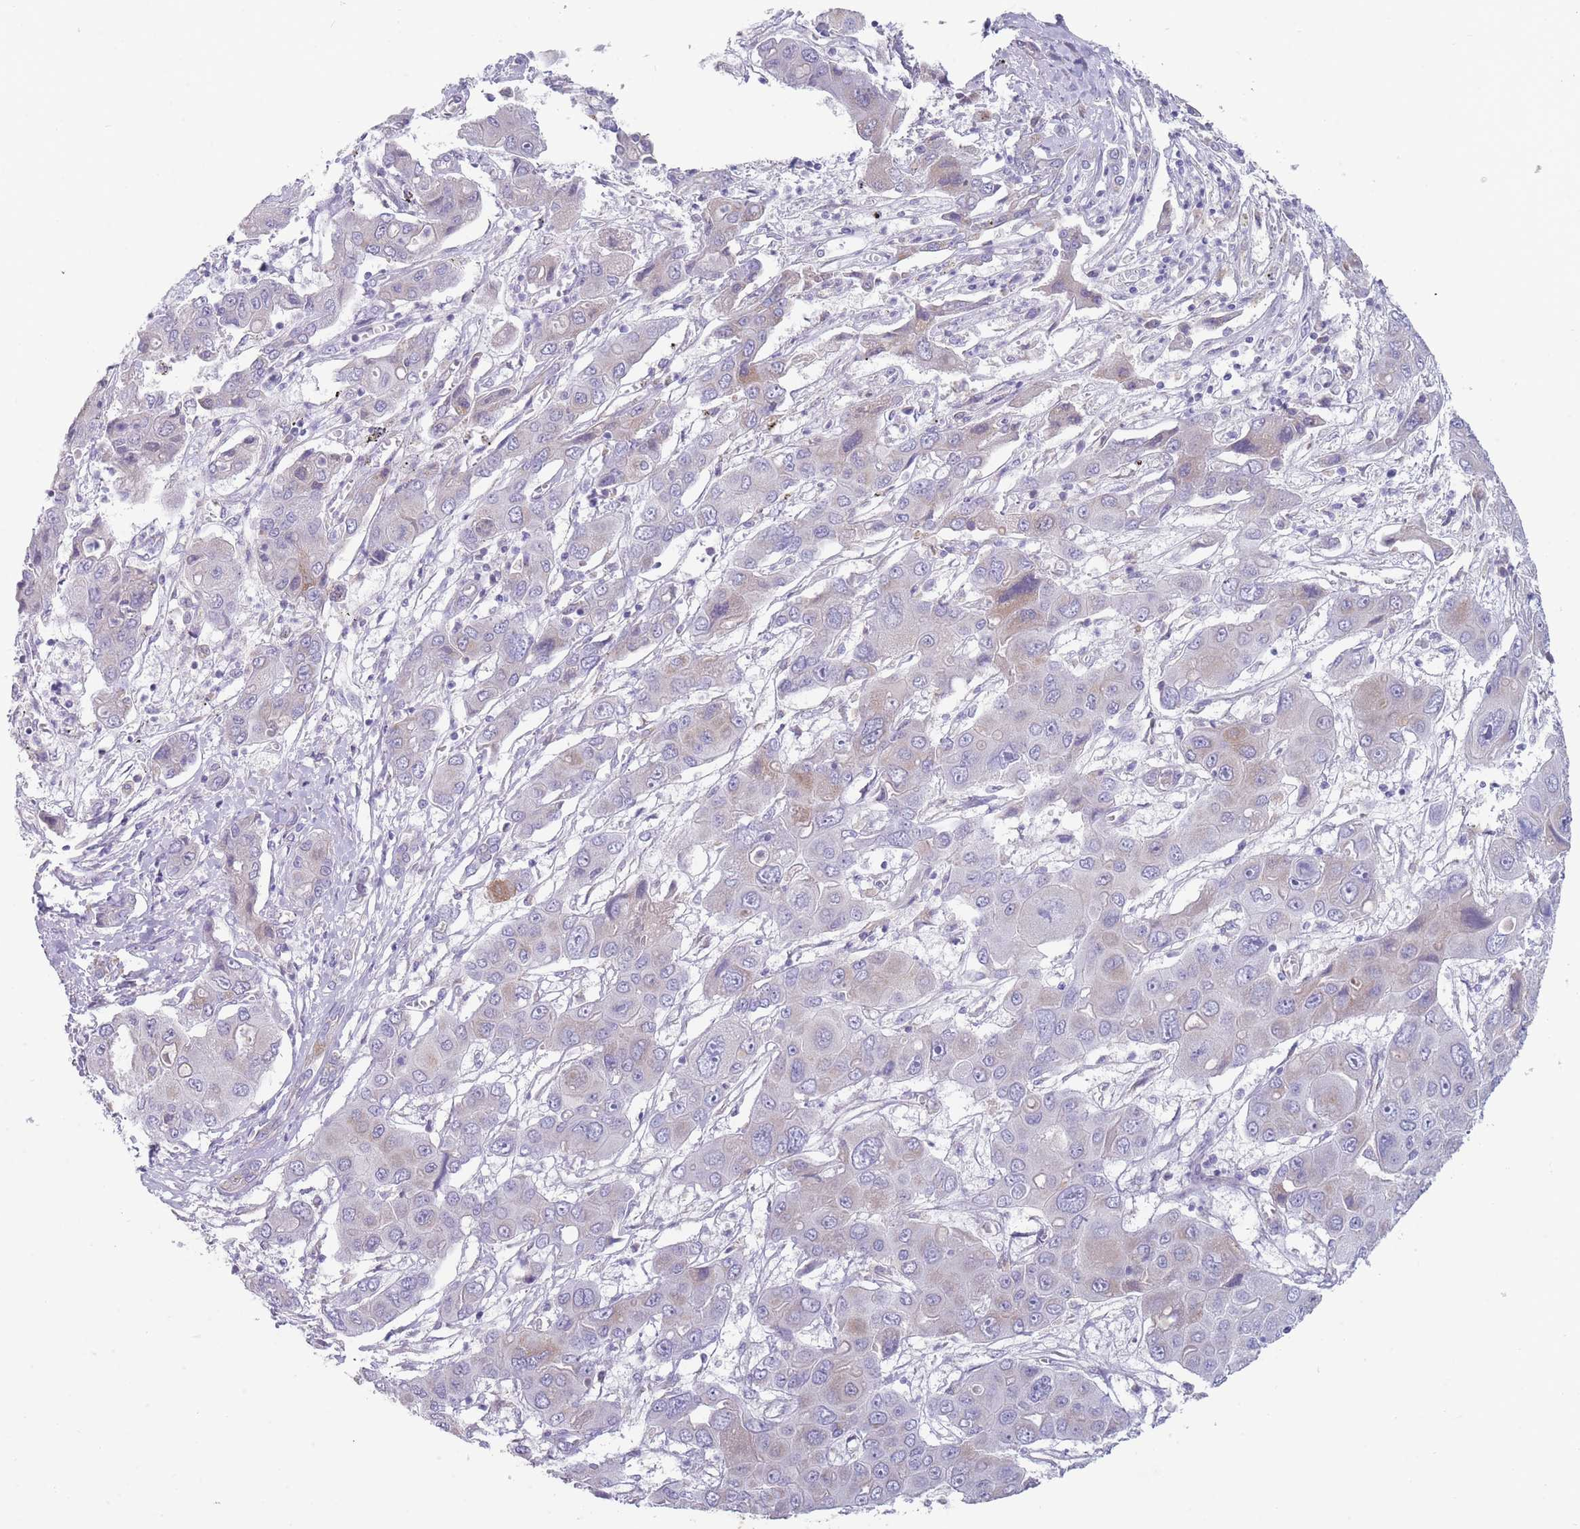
{"staining": {"intensity": "weak", "quantity": "<25%", "location": "cytoplasmic/membranous"}, "tissue": "liver cancer", "cell_type": "Tumor cells", "image_type": "cancer", "snomed": [{"axis": "morphology", "description": "Cholangiocarcinoma"}, {"axis": "topography", "description": "Liver"}], "caption": "High power microscopy histopathology image of an immunohistochemistry image of cholangiocarcinoma (liver), revealing no significant positivity in tumor cells.", "gene": "MRPS14", "patient": {"sex": "male", "age": 67}}